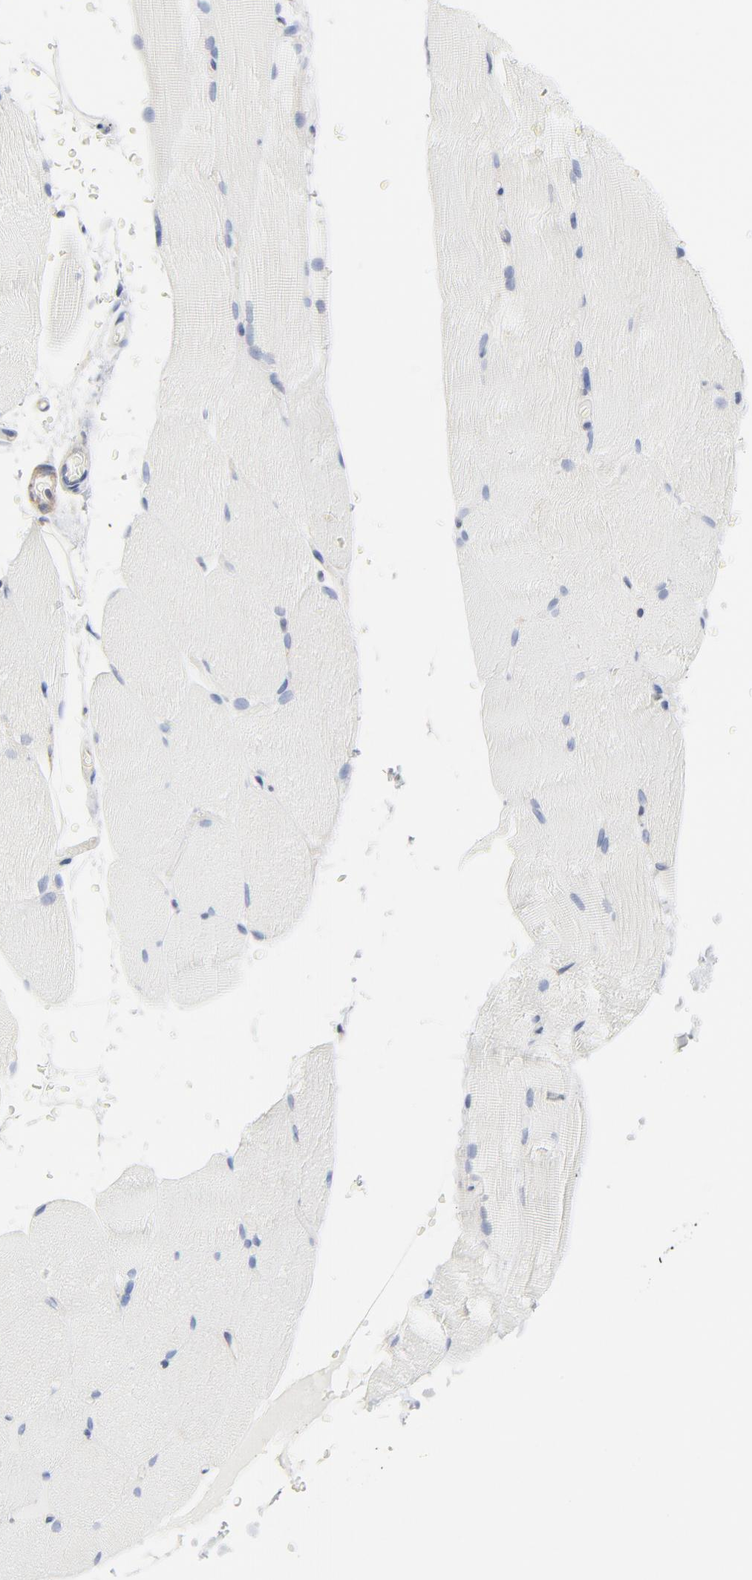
{"staining": {"intensity": "negative", "quantity": "none", "location": "none"}, "tissue": "skeletal muscle", "cell_type": "Myocytes", "image_type": "normal", "snomed": [{"axis": "morphology", "description": "Normal tissue, NOS"}, {"axis": "topography", "description": "Skeletal muscle"}], "caption": "Human skeletal muscle stained for a protein using IHC shows no staining in myocytes.", "gene": "BAD", "patient": {"sex": "female", "age": 37}}